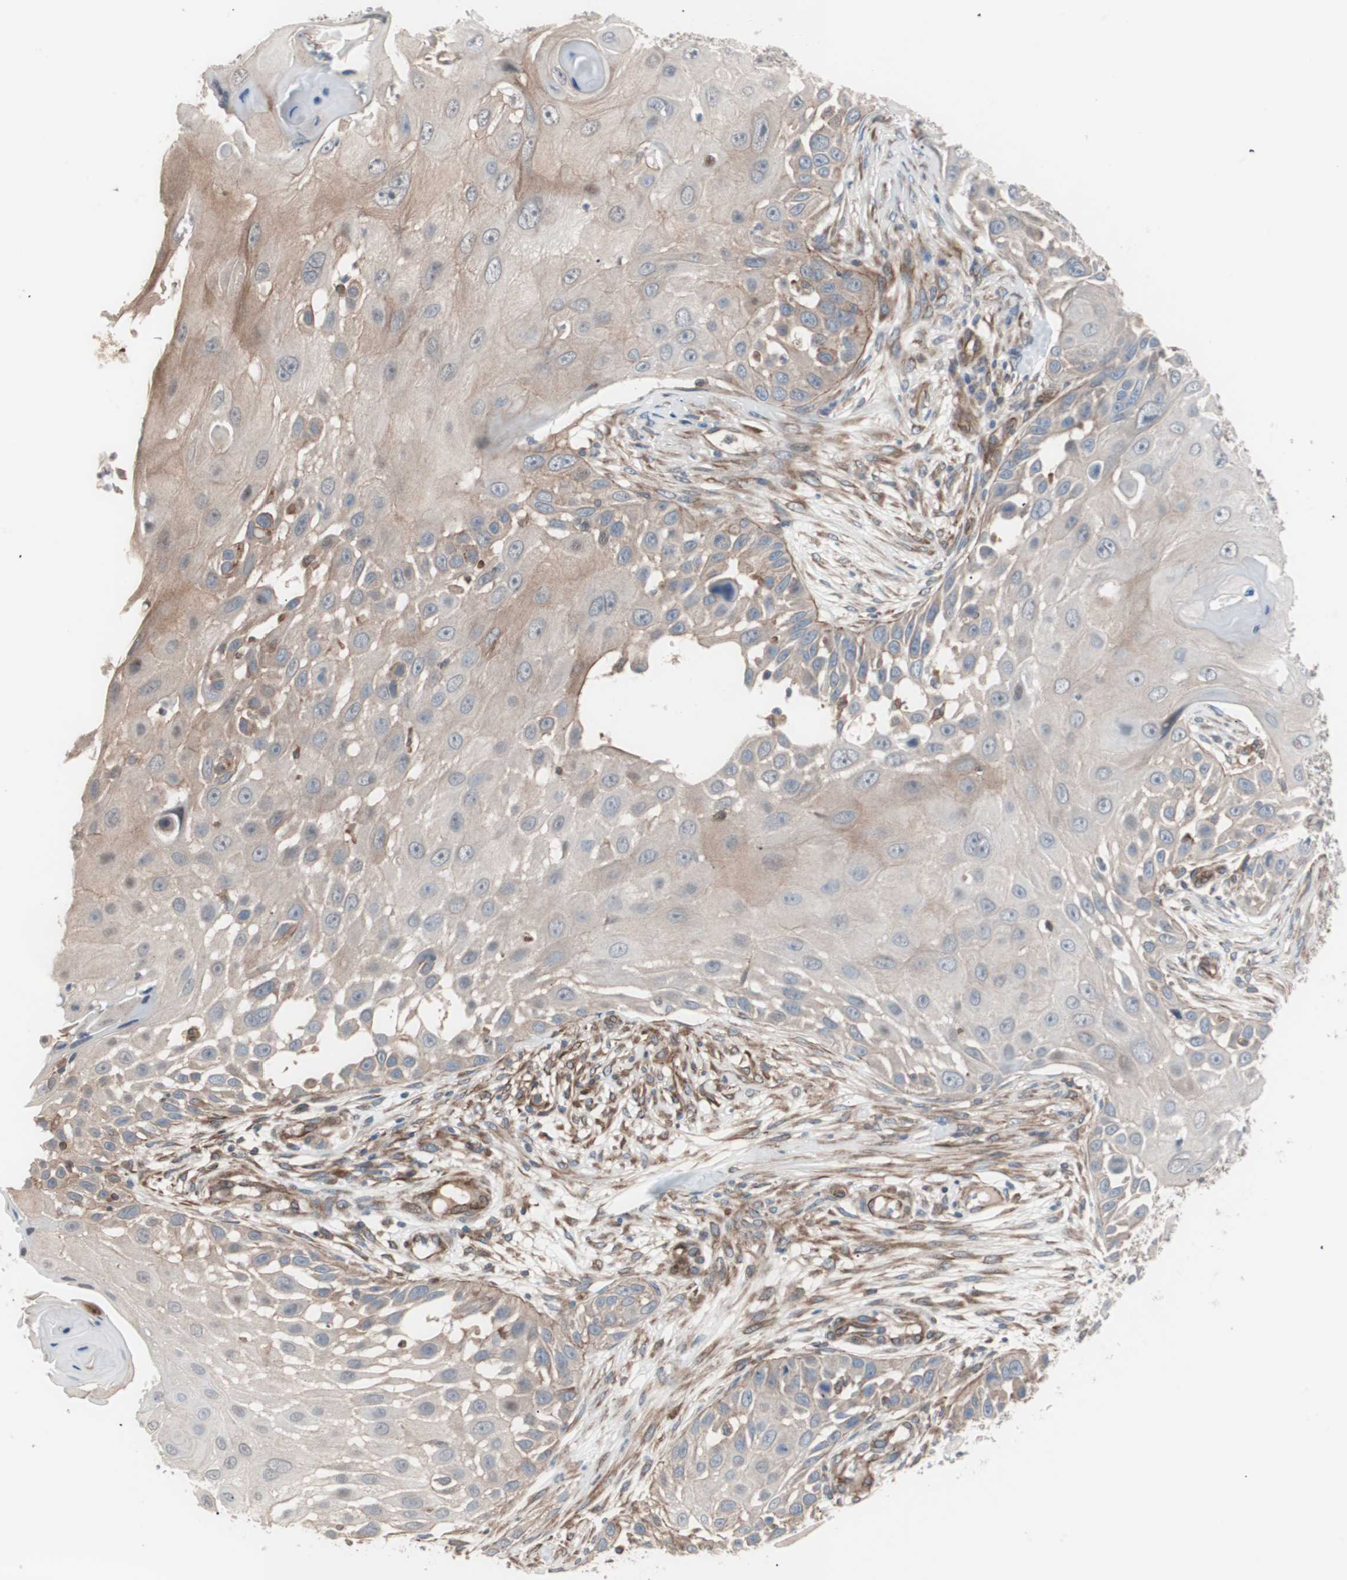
{"staining": {"intensity": "weak", "quantity": "25%-75%", "location": "cytoplasmic/membranous"}, "tissue": "skin cancer", "cell_type": "Tumor cells", "image_type": "cancer", "snomed": [{"axis": "morphology", "description": "Squamous cell carcinoma, NOS"}, {"axis": "topography", "description": "Skin"}], "caption": "The histopathology image demonstrates a brown stain indicating the presence of a protein in the cytoplasmic/membranous of tumor cells in skin cancer.", "gene": "SMG1", "patient": {"sex": "female", "age": 44}}